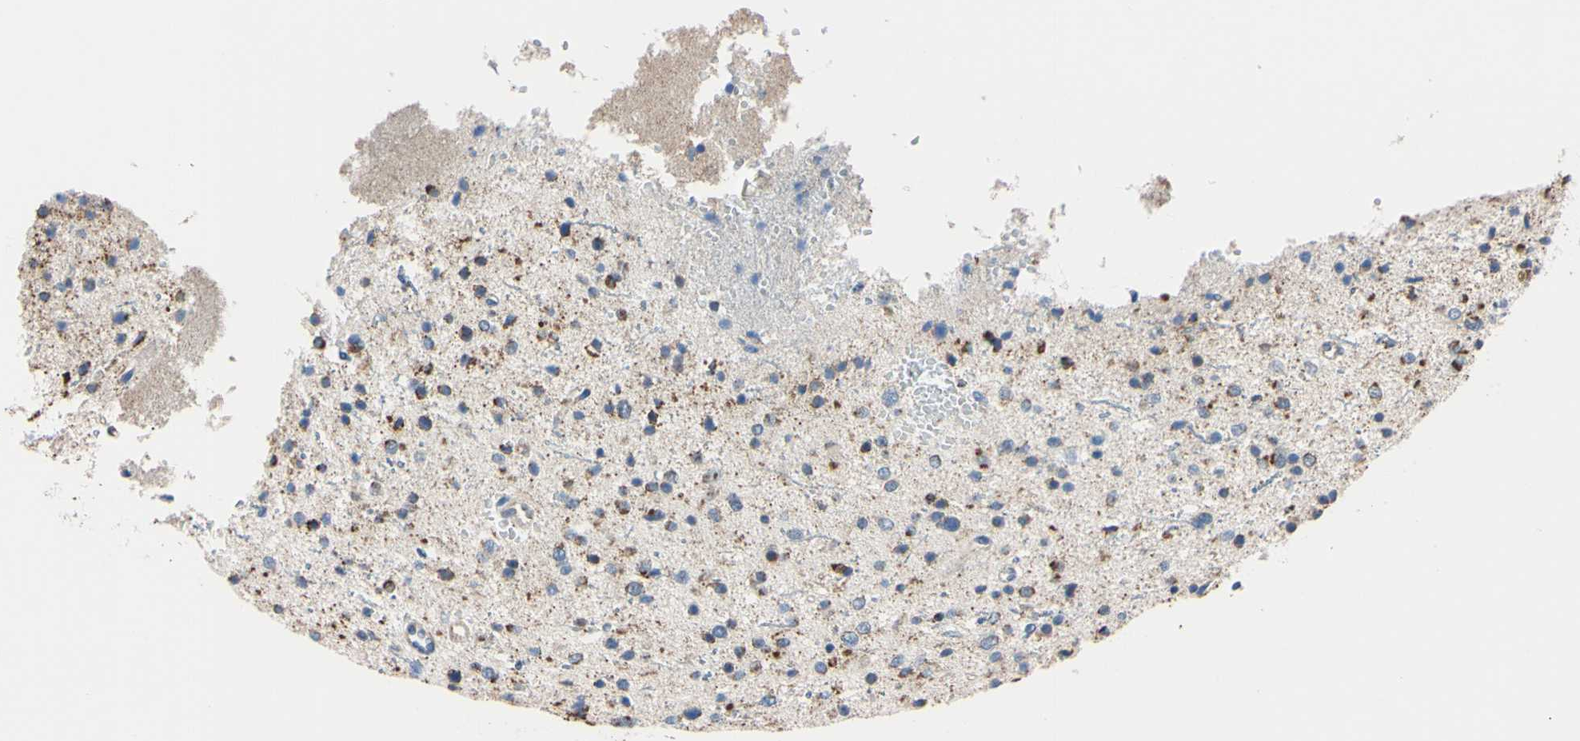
{"staining": {"intensity": "moderate", "quantity": "<25%", "location": "cytoplasmic/membranous"}, "tissue": "glioma", "cell_type": "Tumor cells", "image_type": "cancer", "snomed": [{"axis": "morphology", "description": "Glioma, malignant, Low grade"}, {"axis": "topography", "description": "Brain"}], "caption": "About <25% of tumor cells in malignant low-grade glioma reveal moderate cytoplasmic/membranous protein positivity as visualized by brown immunohistochemical staining.", "gene": "CLPP", "patient": {"sex": "female", "age": 37}}